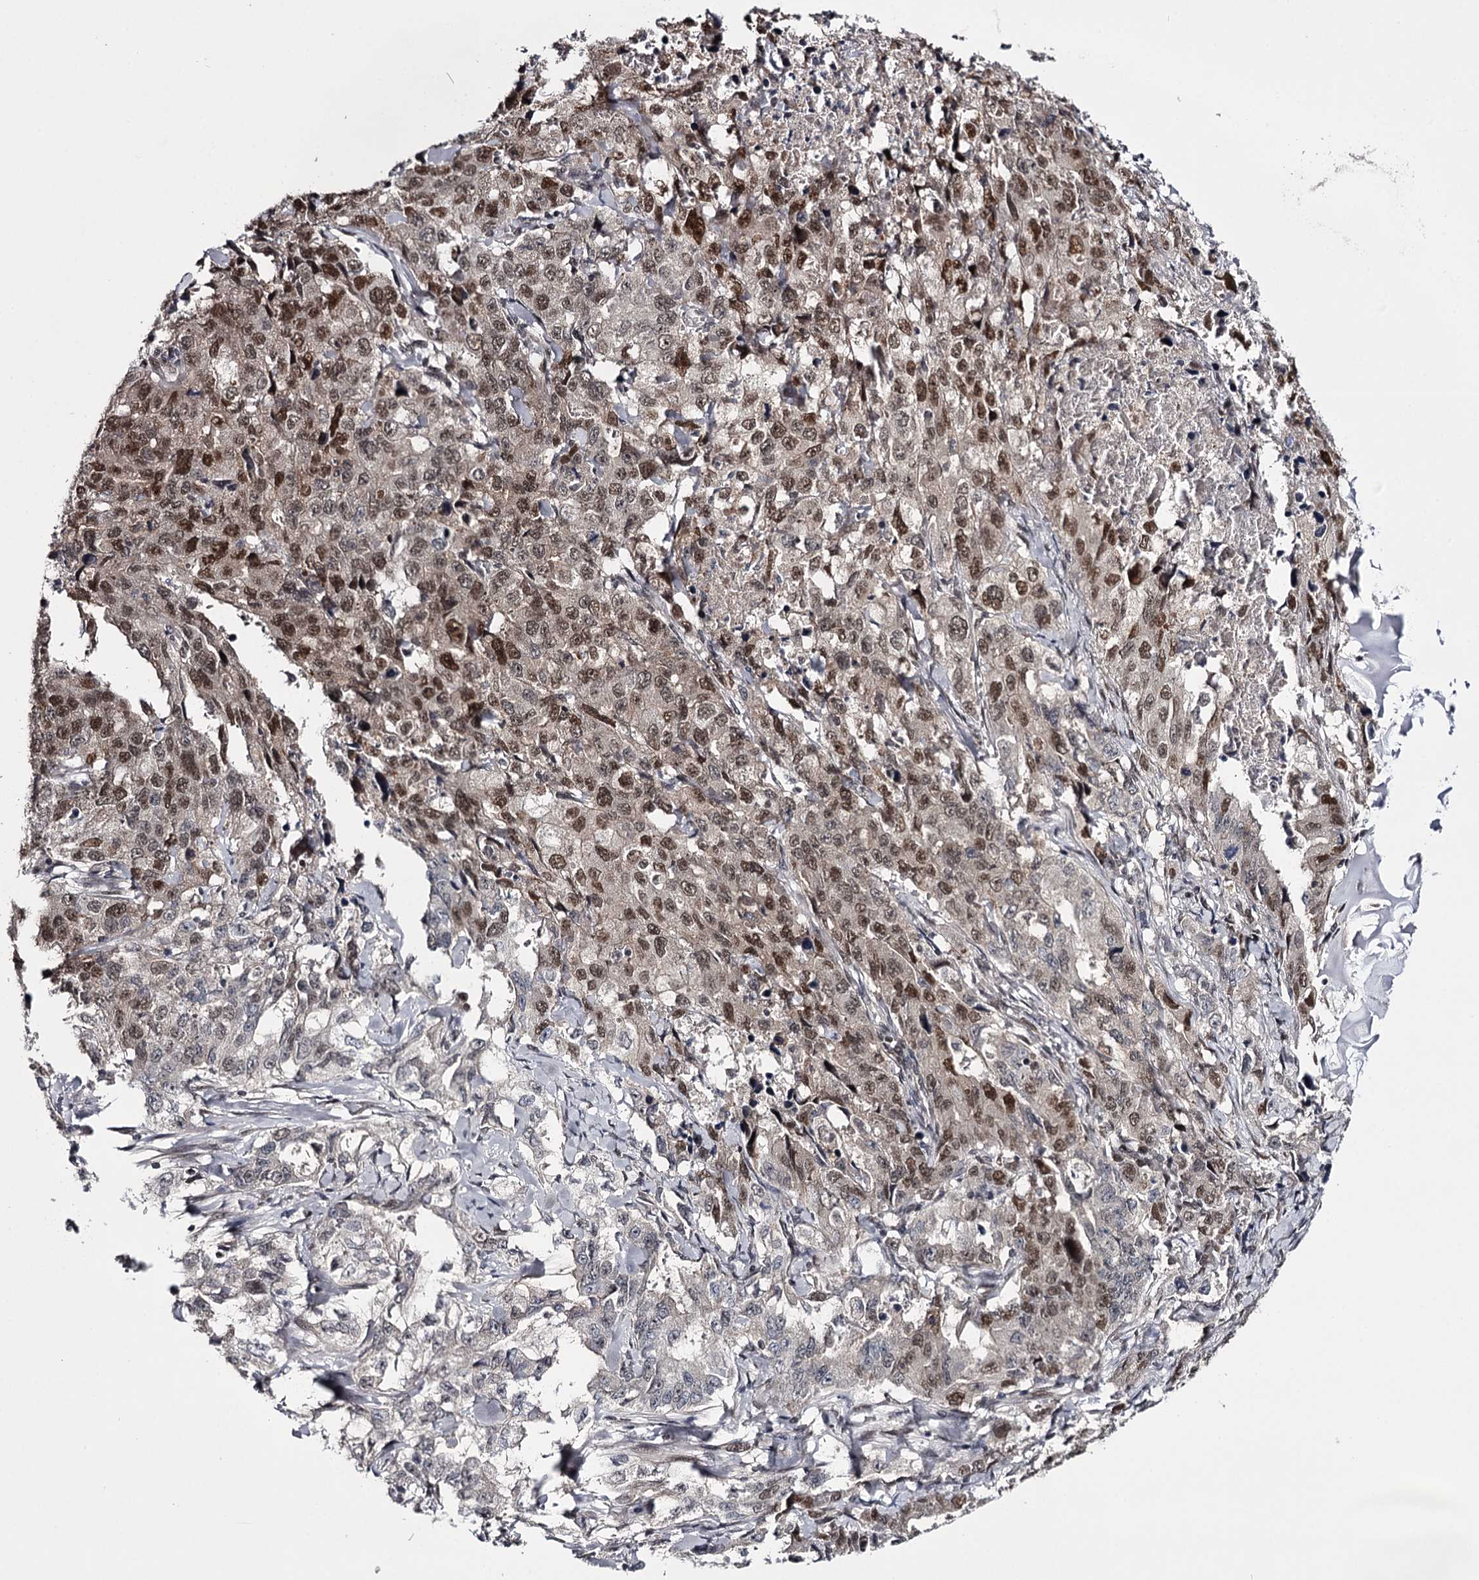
{"staining": {"intensity": "moderate", "quantity": ">75%", "location": "nuclear"}, "tissue": "lung cancer", "cell_type": "Tumor cells", "image_type": "cancer", "snomed": [{"axis": "morphology", "description": "Adenocarcinoma, NOS"}, {"axis": "topography", "description": "Lung"}], "caption": "Brown immunohistochemical staining in human adenocarcinoma (lung) exhibits moderate nuclear positivity in about >75% of tumor cells.", "gene": "TTC33", "patient": {"sex": "female", "age": 51}}